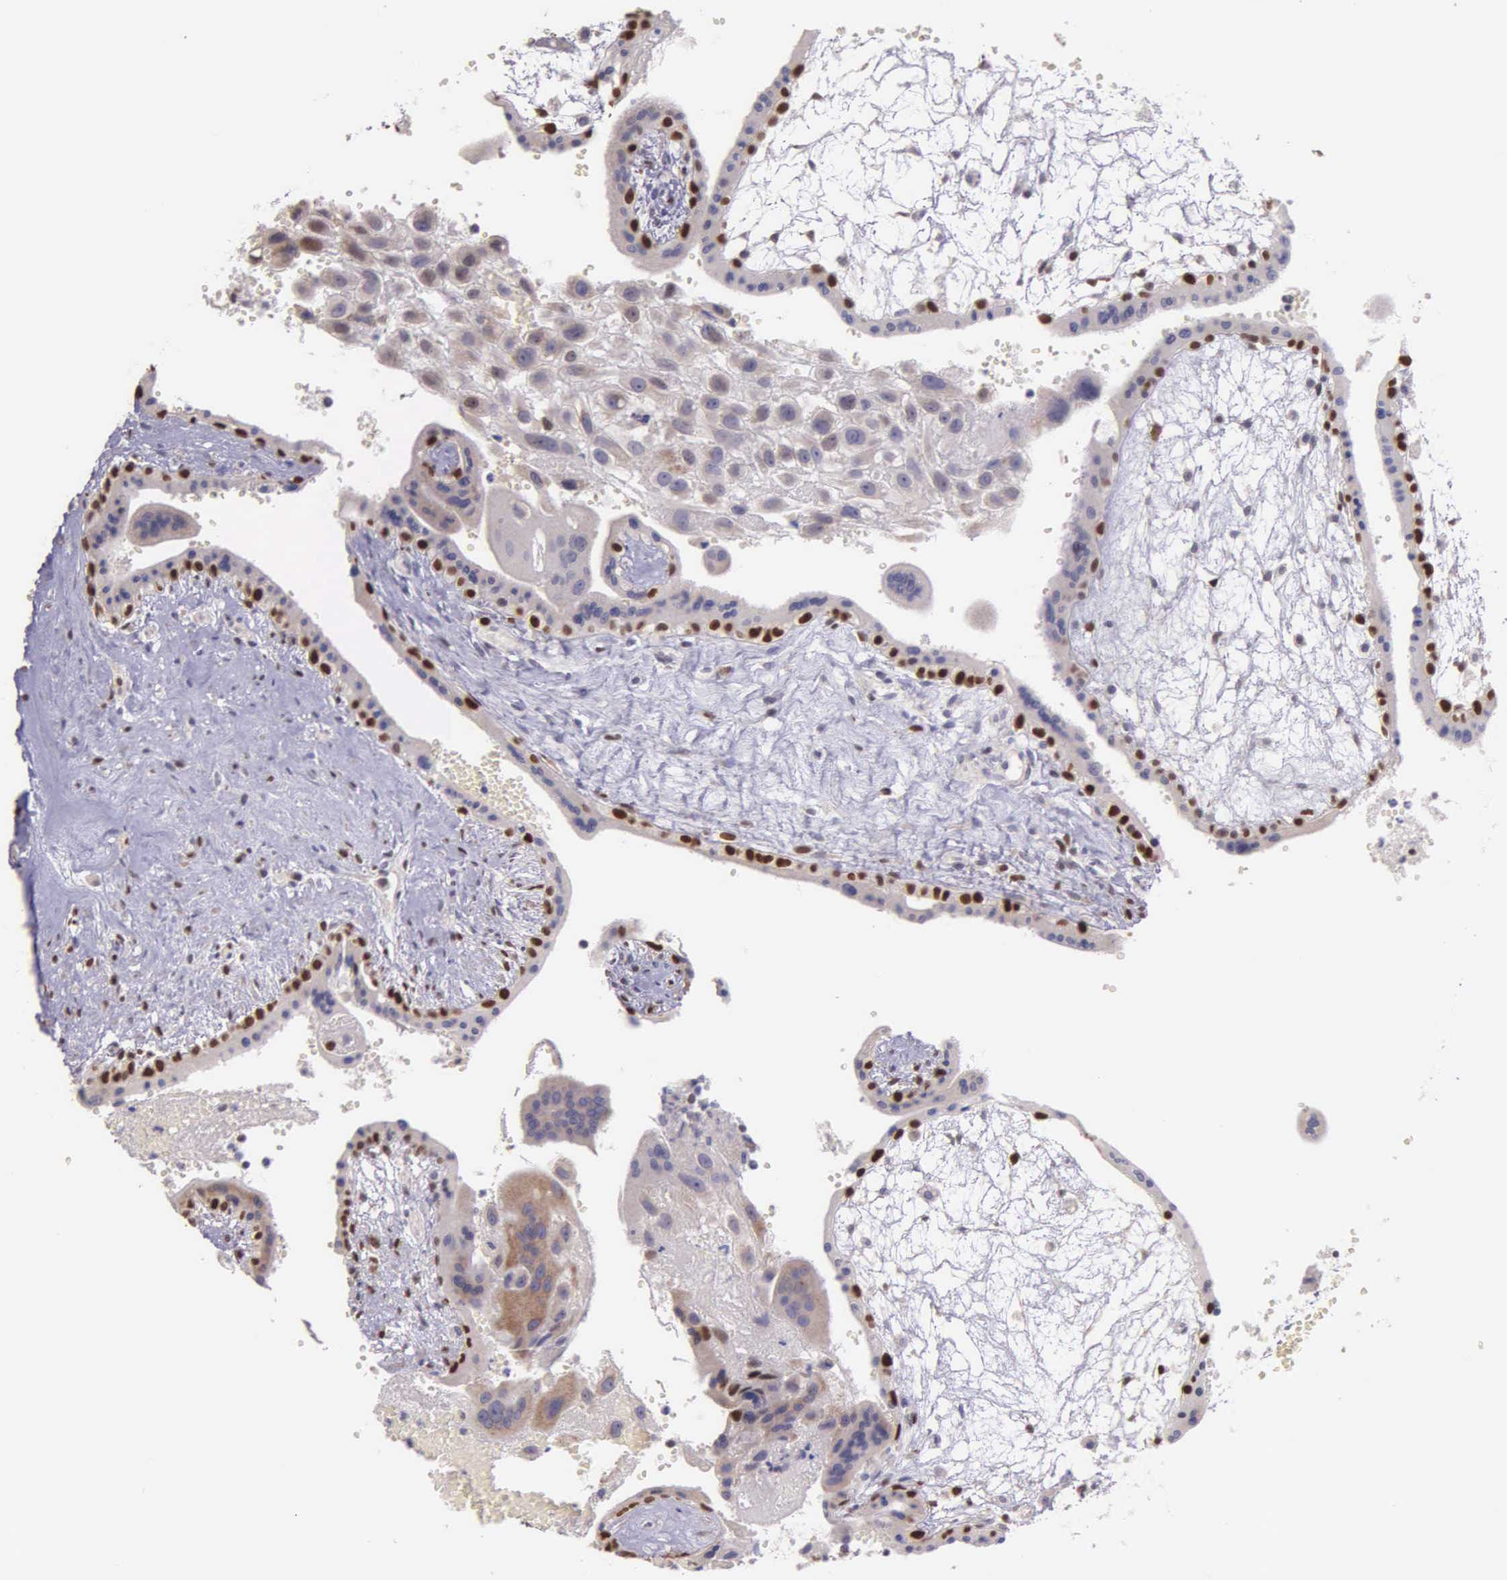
{"staining": {"intensity": "moderate", "quantity": "<25%", "location": "nuclear"}, "tissue": "placenta", "cell_type": "Decidual cells", "image_type": "normal", "snomed": [{"axis": "morphology", "description": "Normal tissue, NOS"}, {"axis": "topography", "description": "Placenta"}], "caption": "Protein expression analysis of benign human placenta reveals moderate nuclear expression in about <25% of decidual cells. (DAB IHC with brightfield microscopy, high magnification).", "gene": "MCM5", "patient": {"sex": "female", "age": 30}}